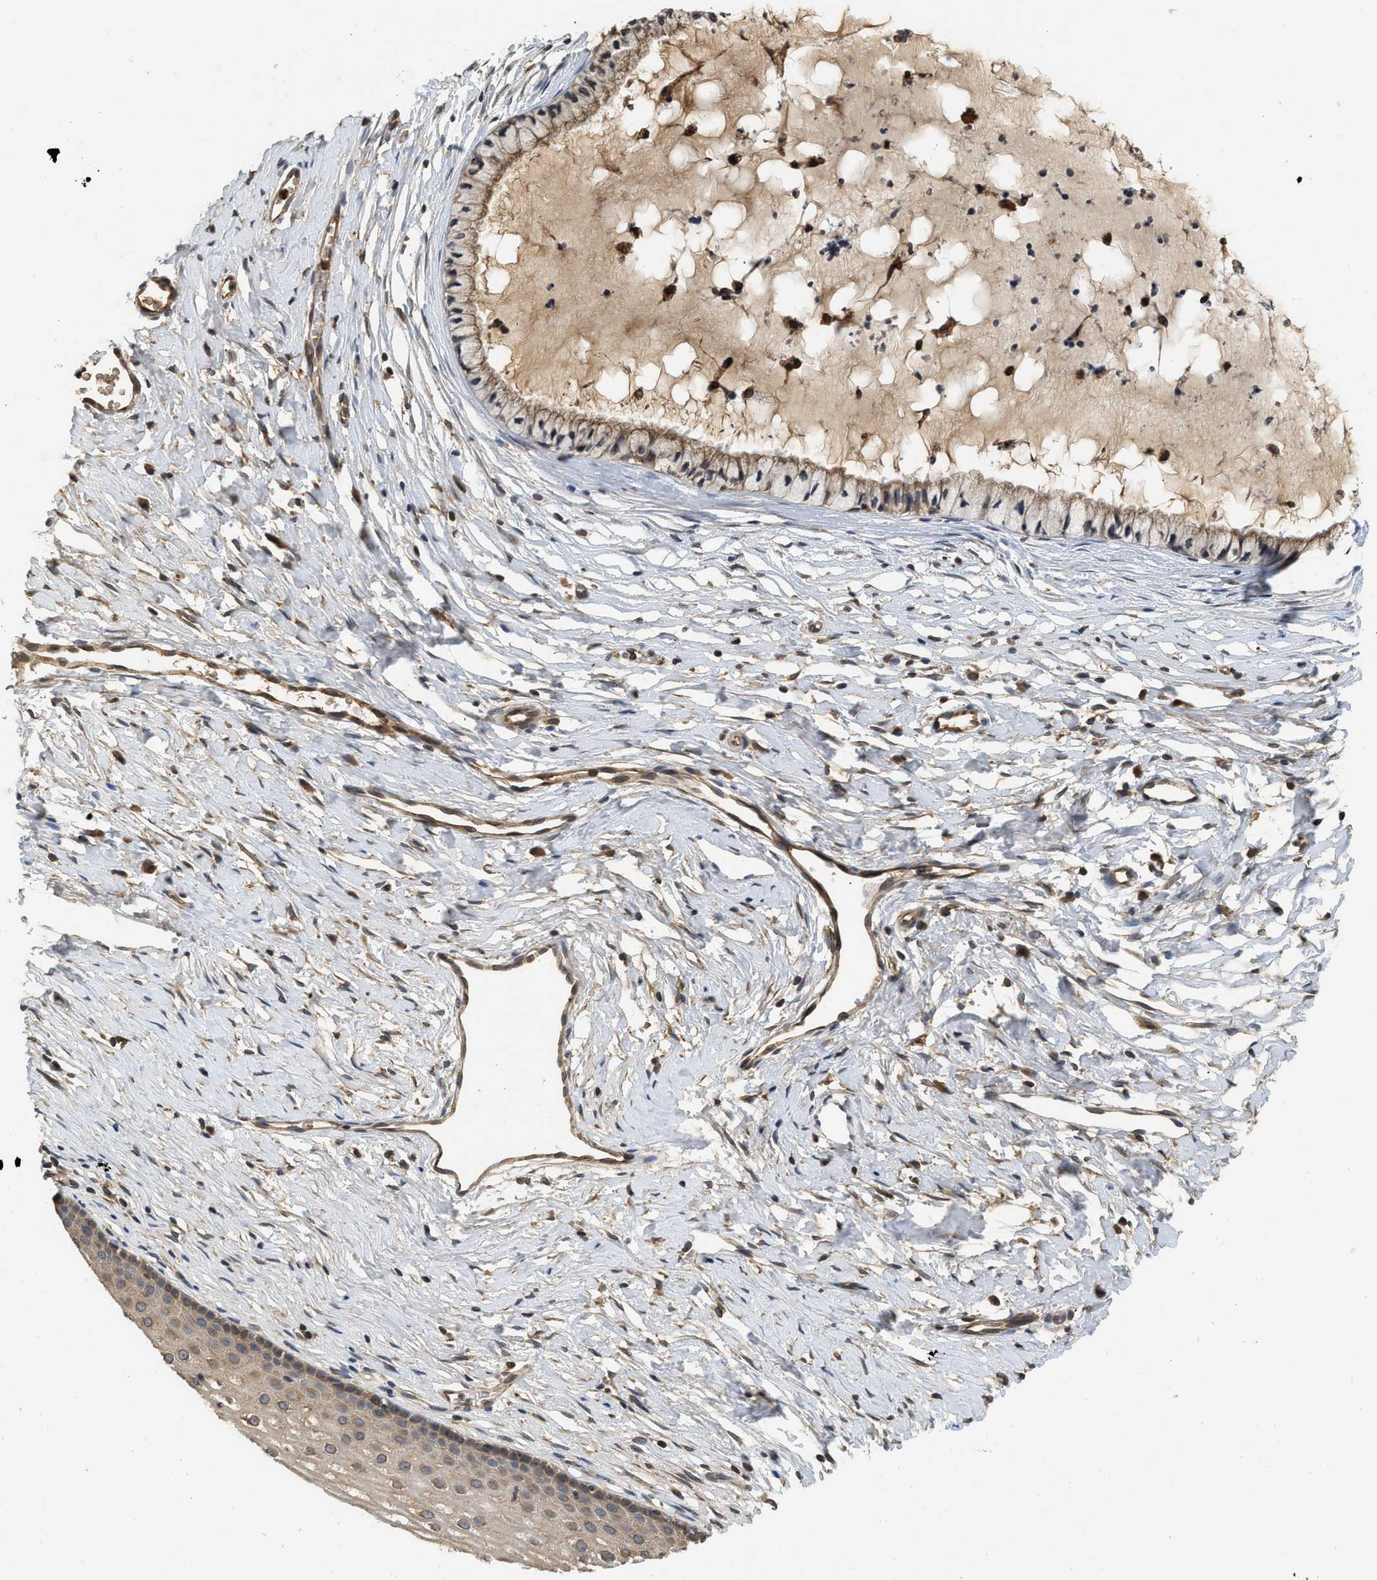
{"staining": {"intensity": "moderate", "quantity": ">75%", "location": "cytoplasmic/membranous"}, "tissue": "cervix", "cell_type": "Glandular cells", "image_type": "normal", "snomed": [{"axis": "morphology", "description": "Normal tissue, NOS"}, {"axis": "topography", "description": "Cervix"}], "caption": "This is a photomicrograph of immunohistochemistry (IHC) staining of unremarkable cervix, which shows moderate positivity in the cytoplasmic/membranous of glandular cells.", "gene": "BCAP31", "patient": {"sex": "female", "age": 46}}